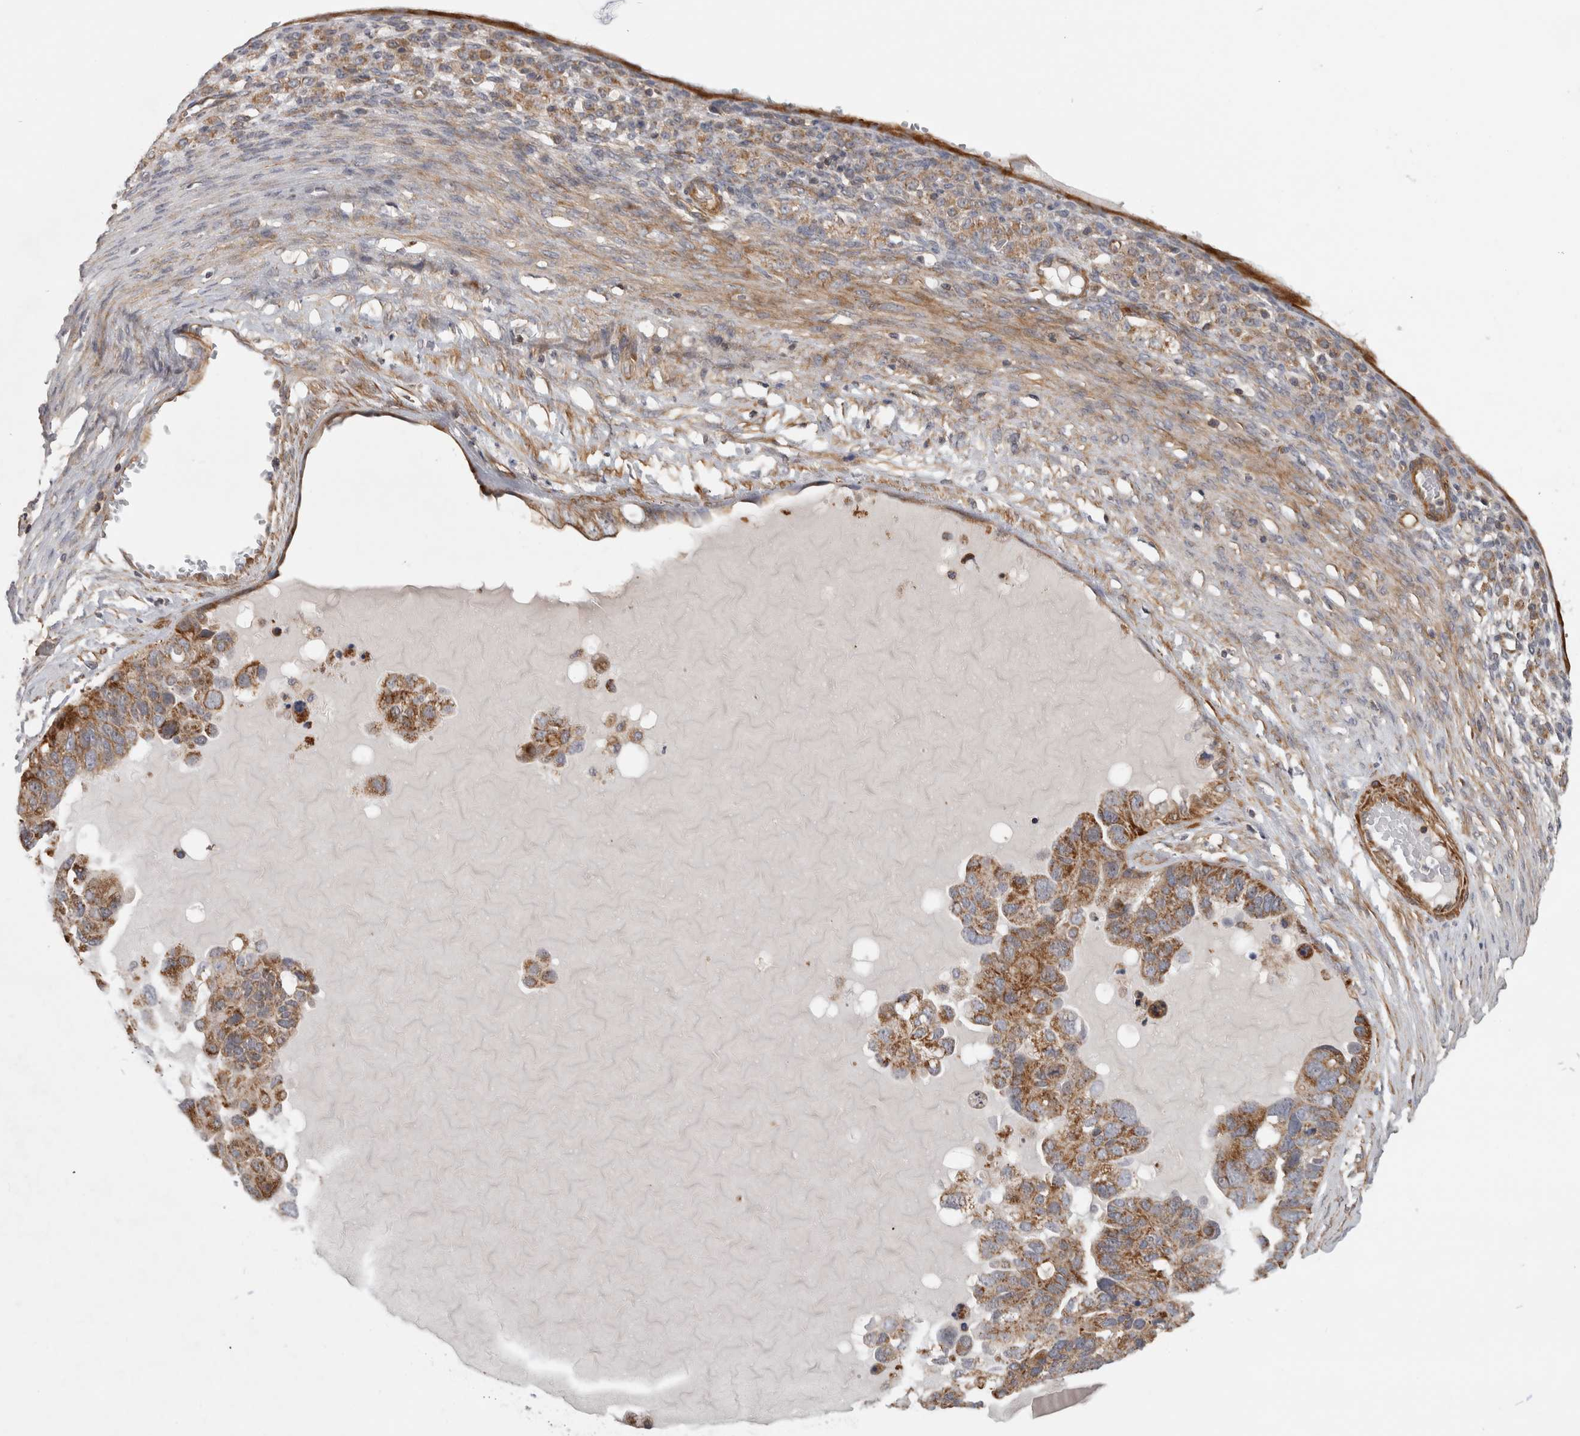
{"staining": {"intensity": "moderate", "quantity": ">75%", "location": "cytoplasmic/membranous"}, "tissue": "ovarian cancer", "cell_type": "Tumor cells", "image_type": "cancer", "snomed": [{"axis": "morphology", "description": "Cystadenocarcinoma, serous, NOS"}, {"axis": "topography", "description": "Ovary"}], "caption": "The immunohistochemical stain labels moderate cytoplasmic/membranous positivity in tumor cells of ovarian cancer tissue.", "gene": "SFXN2", "patient": {"sex": "female", "age": 44}}